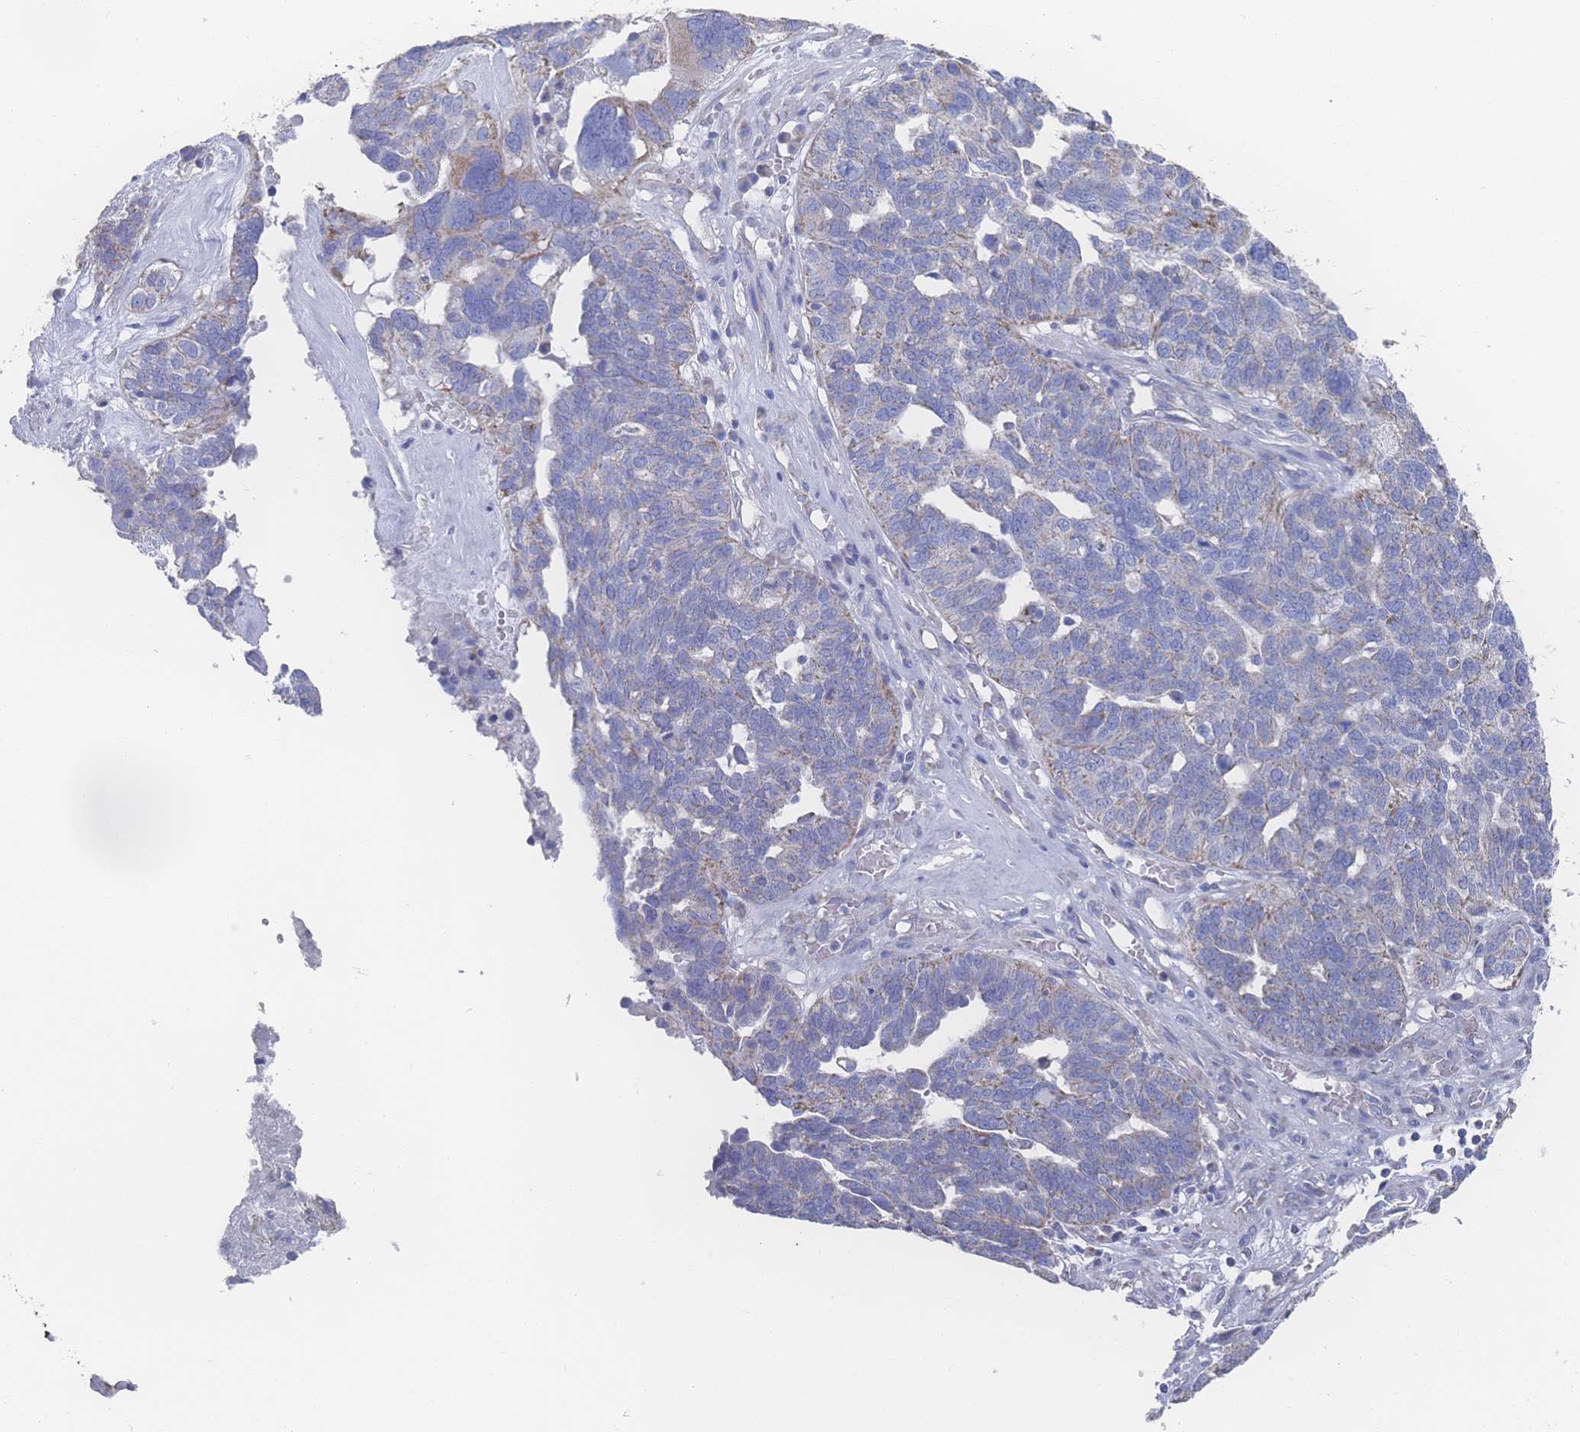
{"staining": {"intensity": "weak", "quantity": "<25%", "location": "cytoplasmic/membranous"}, "tissue": "ovarian cancer", "cell_type": "Tumor cells", "image_type": "cancer", "snomed": [{"axis": "morphology", "description": "Cystadenocarcinoma, serous, NOS"}, {"axis": "topography", "description": "Ovary"}], "caption": "Serous cystadenocarcinoma (ovarian) was stained to show a protein in brown. There is no significant staining in tumor cells.", "gene": "SNPH", "patient": {"sex": "female", "age": 59}}